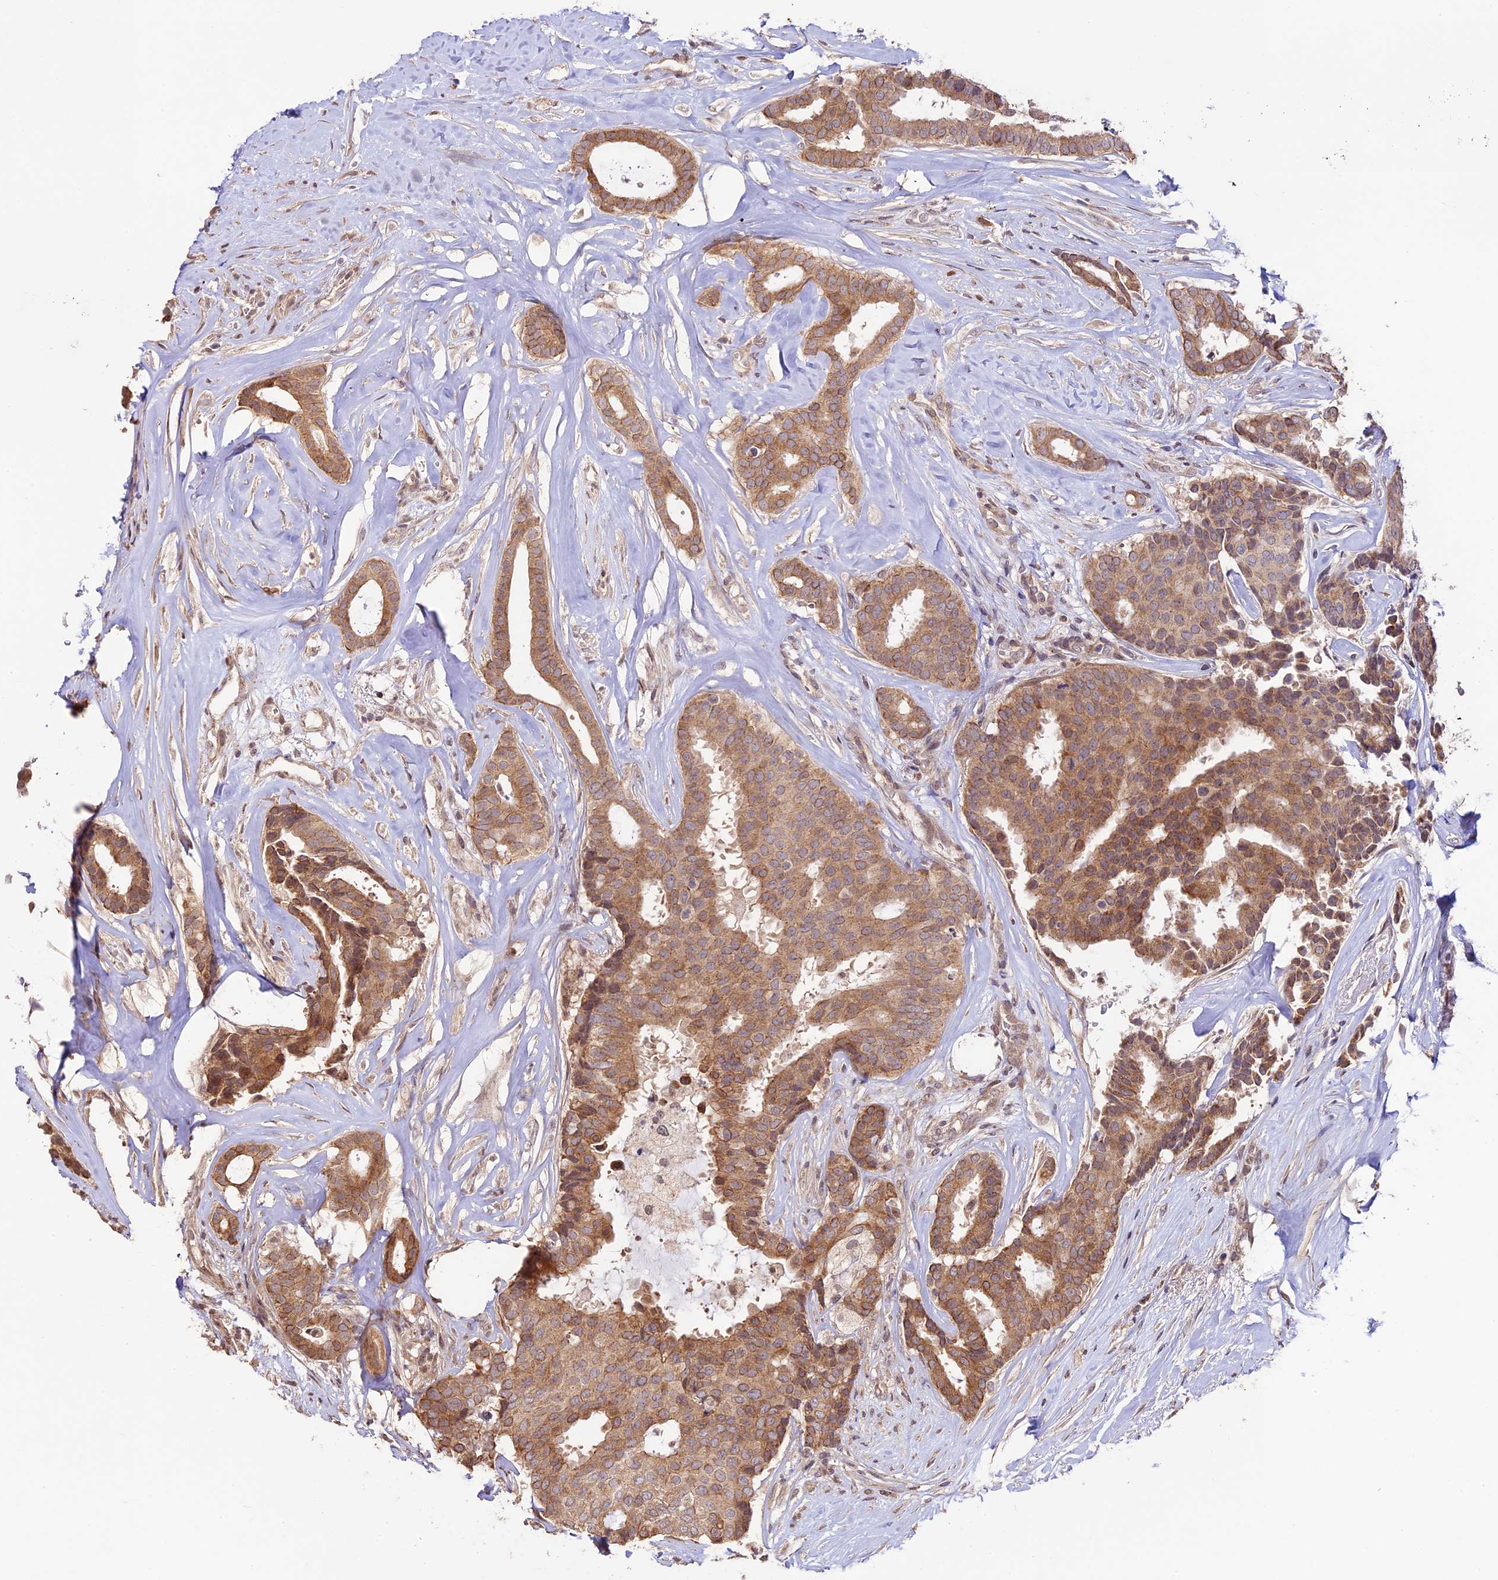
{"staining": {"intensity": "moderate", "quantity": ">75%", "location": "cytoplasmic/membranous"}, "tissue": "breast cancer", "cell_type": "Tumor cells", "image_type": "cancer", "snomed": [{"axis": "morphology", "description": "Duct carcinoma"}, {"axis": "topography", "description": "Breast"}], "caption": "Immunohistochemical staining of human invasive ductal carcinoma (breast) exhibits medium levels of moderate cytoplasmic/membranous staining in approximately >75% of tumor cells.", "gene": "BCAS4", "patient": {"sex": "female", "age": 75}}